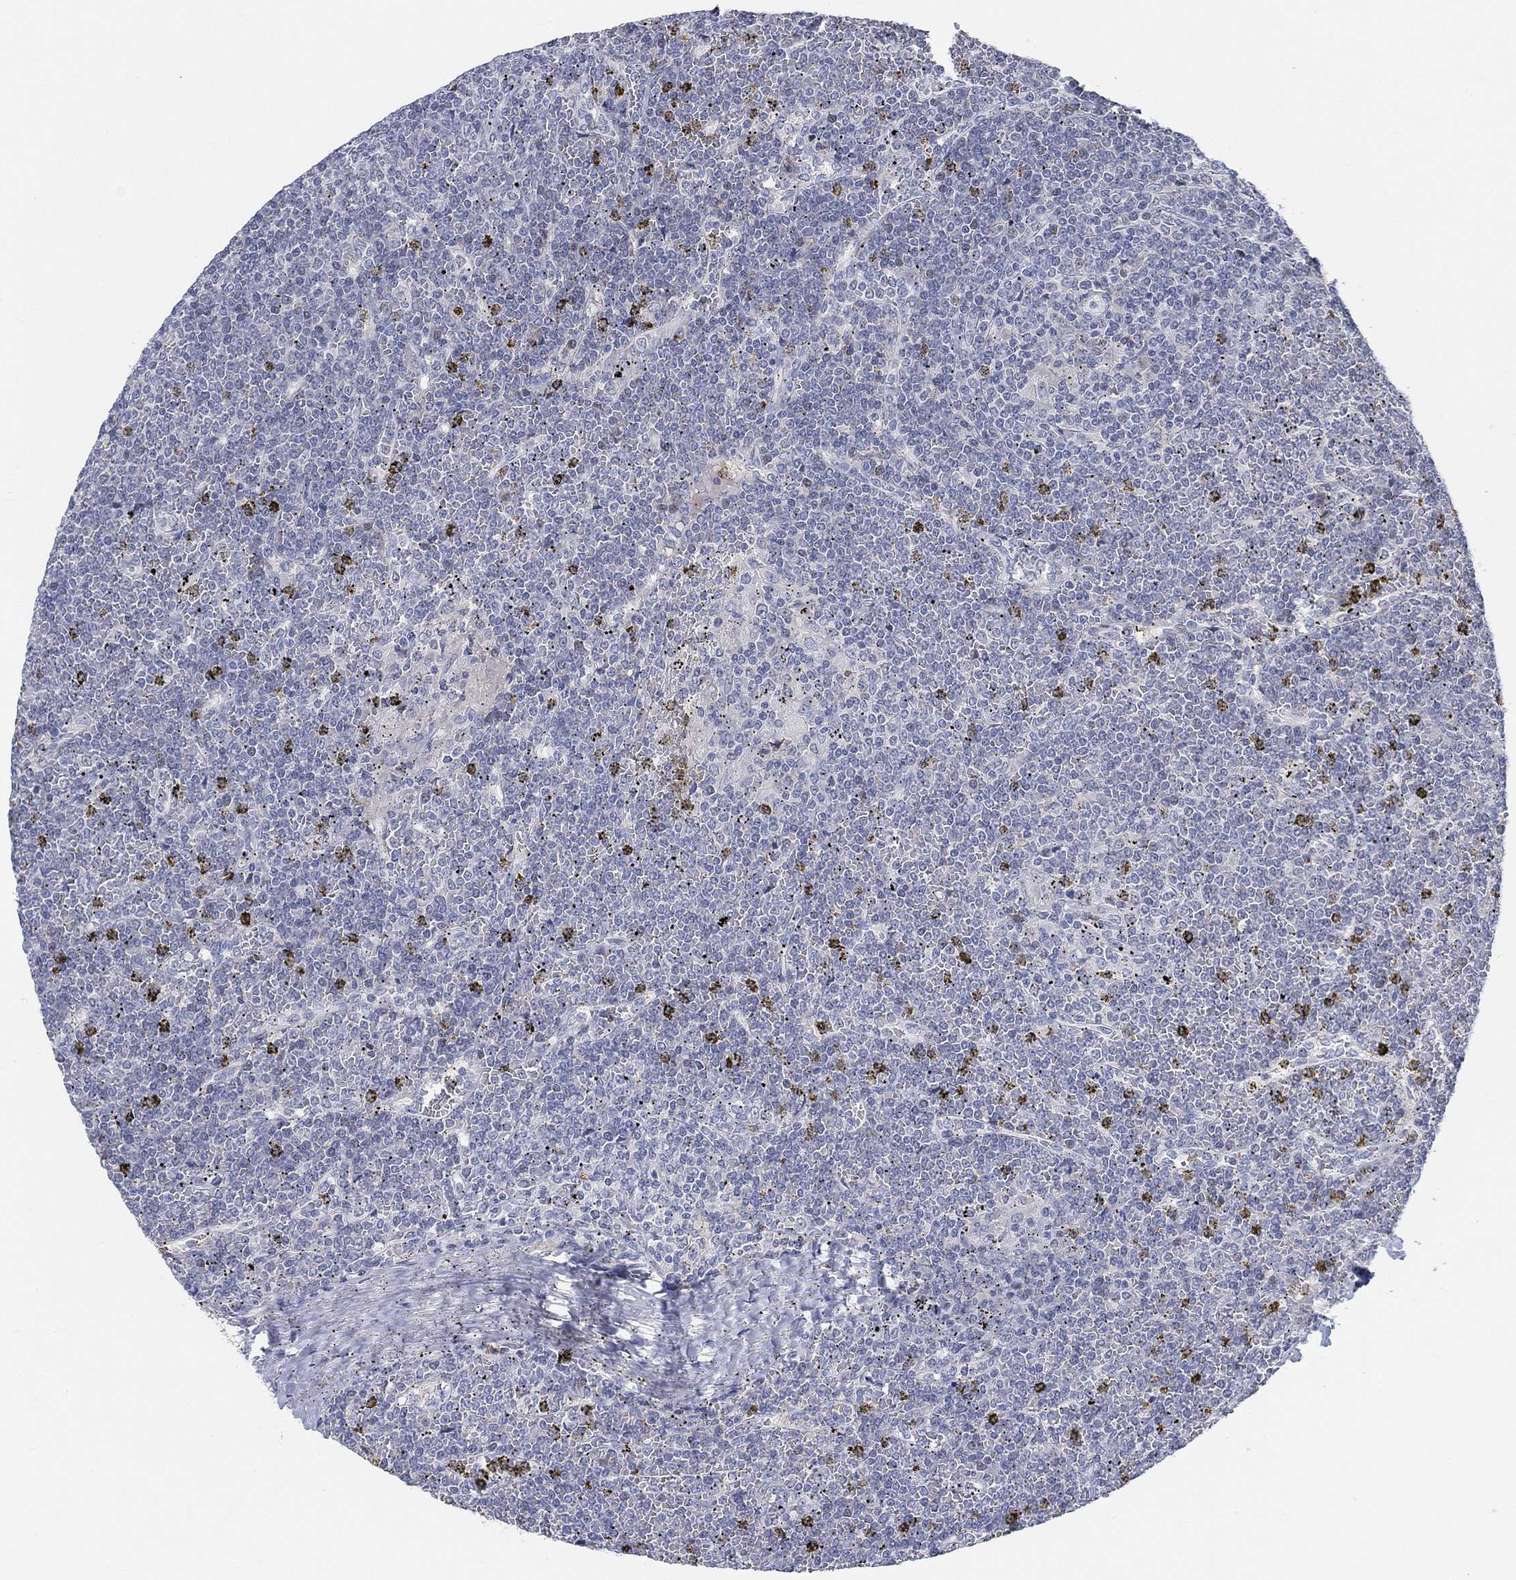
{"staining": {"intensity": "negative", "quantity": "none", "location": "none"}, "tissue": "lymphoma", "cell_type": "Tumor cells", "image_type": "cancer", "snomed": [{"axis": "morphology", "description": "Malignant lymphoma, non-Hodgkin's type, Low grade"}, {"axis": "topography", "description": "Spleen"}], "caption": "Histopathology image shows no protein expression in tumor cells of low-grade malignant lymphoma, non-Hodgkin's type tissue. (Brightfield microscopy of DAB (3,3'-diaminobenzidine) immunohistochemistry at high magnification).", "gene": "SNTG2", "patient": {"sex": "female", "age": 19}}